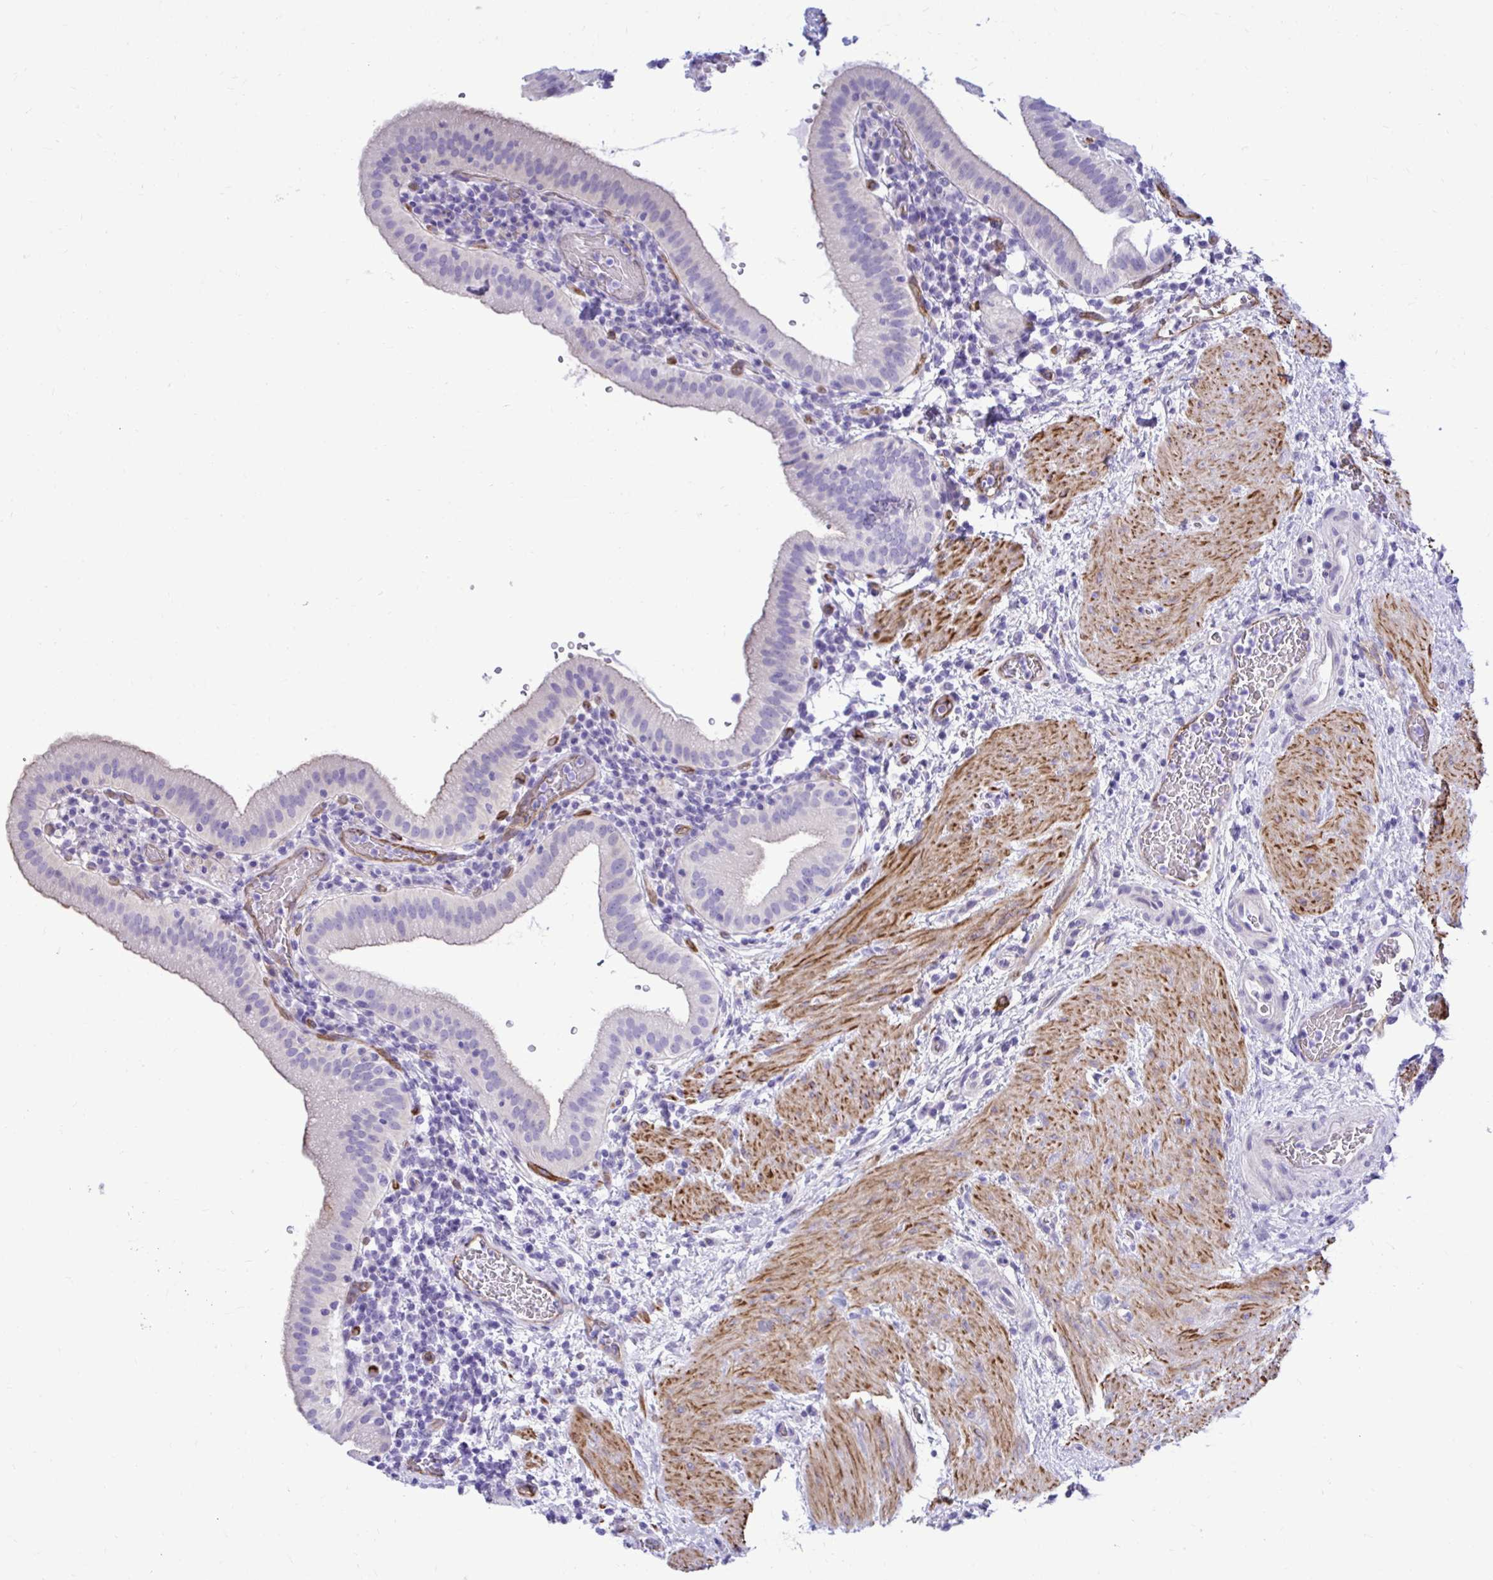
{"staining": {"intensity": "negative", "quantity": "none", "location": "none"}, "tissue": "gallbladder", "cell_type": "Glandular cells", "image_type": "normal", "snomed": [{"axis": "morphology", "description": "Normal tissue, NOS"}, {"axis": "topography", "description": "Gallbladder"}], "caption": "An image of gallbladder stained for a protein exhibits no brown staining in glandular cells. Brightfield microscopy of immunohistochemistry (IHC) stained with DAB (3,3'-diaminobenzidine) (brown) and hematoxylin (blue), captured at high magnification.", "gene": "ABCG2", "patient": {"sex": "male", "age": 26}}